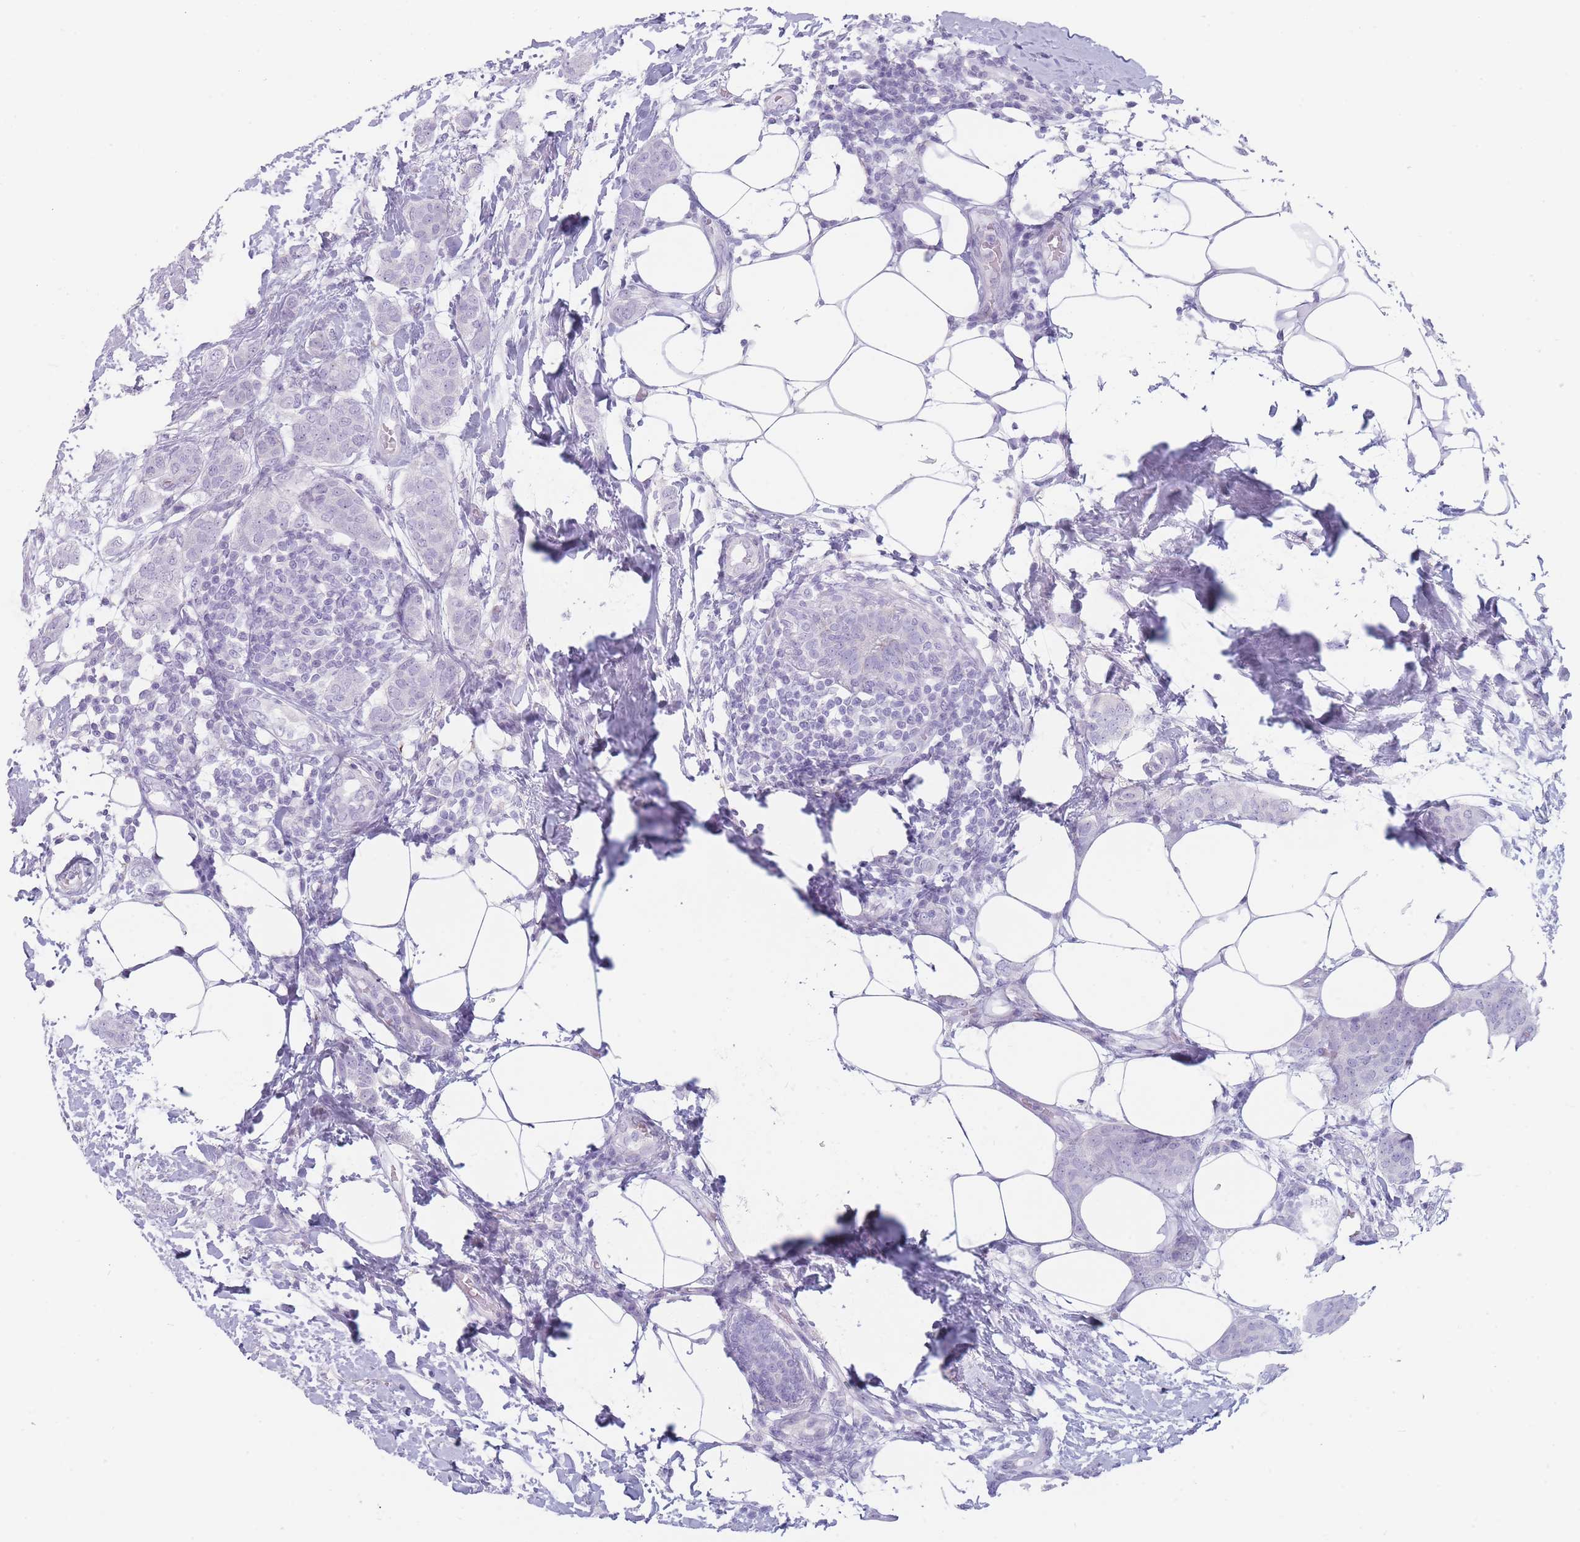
{"staining": {"intensity": "negative", "quantity": "none", "location": "none"}, "tissue": "breast cancer", "cell_type": "Tumor cells", "image_type": "cancer", "snomed": [{"axis": "morphology", "description": "Duct carcinoma"}, {"axis": "topography", "description": "Breast"}], "caption": "Immunohistochemical staining of breast cancer reveals no significant staining in tumor cells.", "gene": "GPR12", "patient": {"sex": "female", "age": 72}}